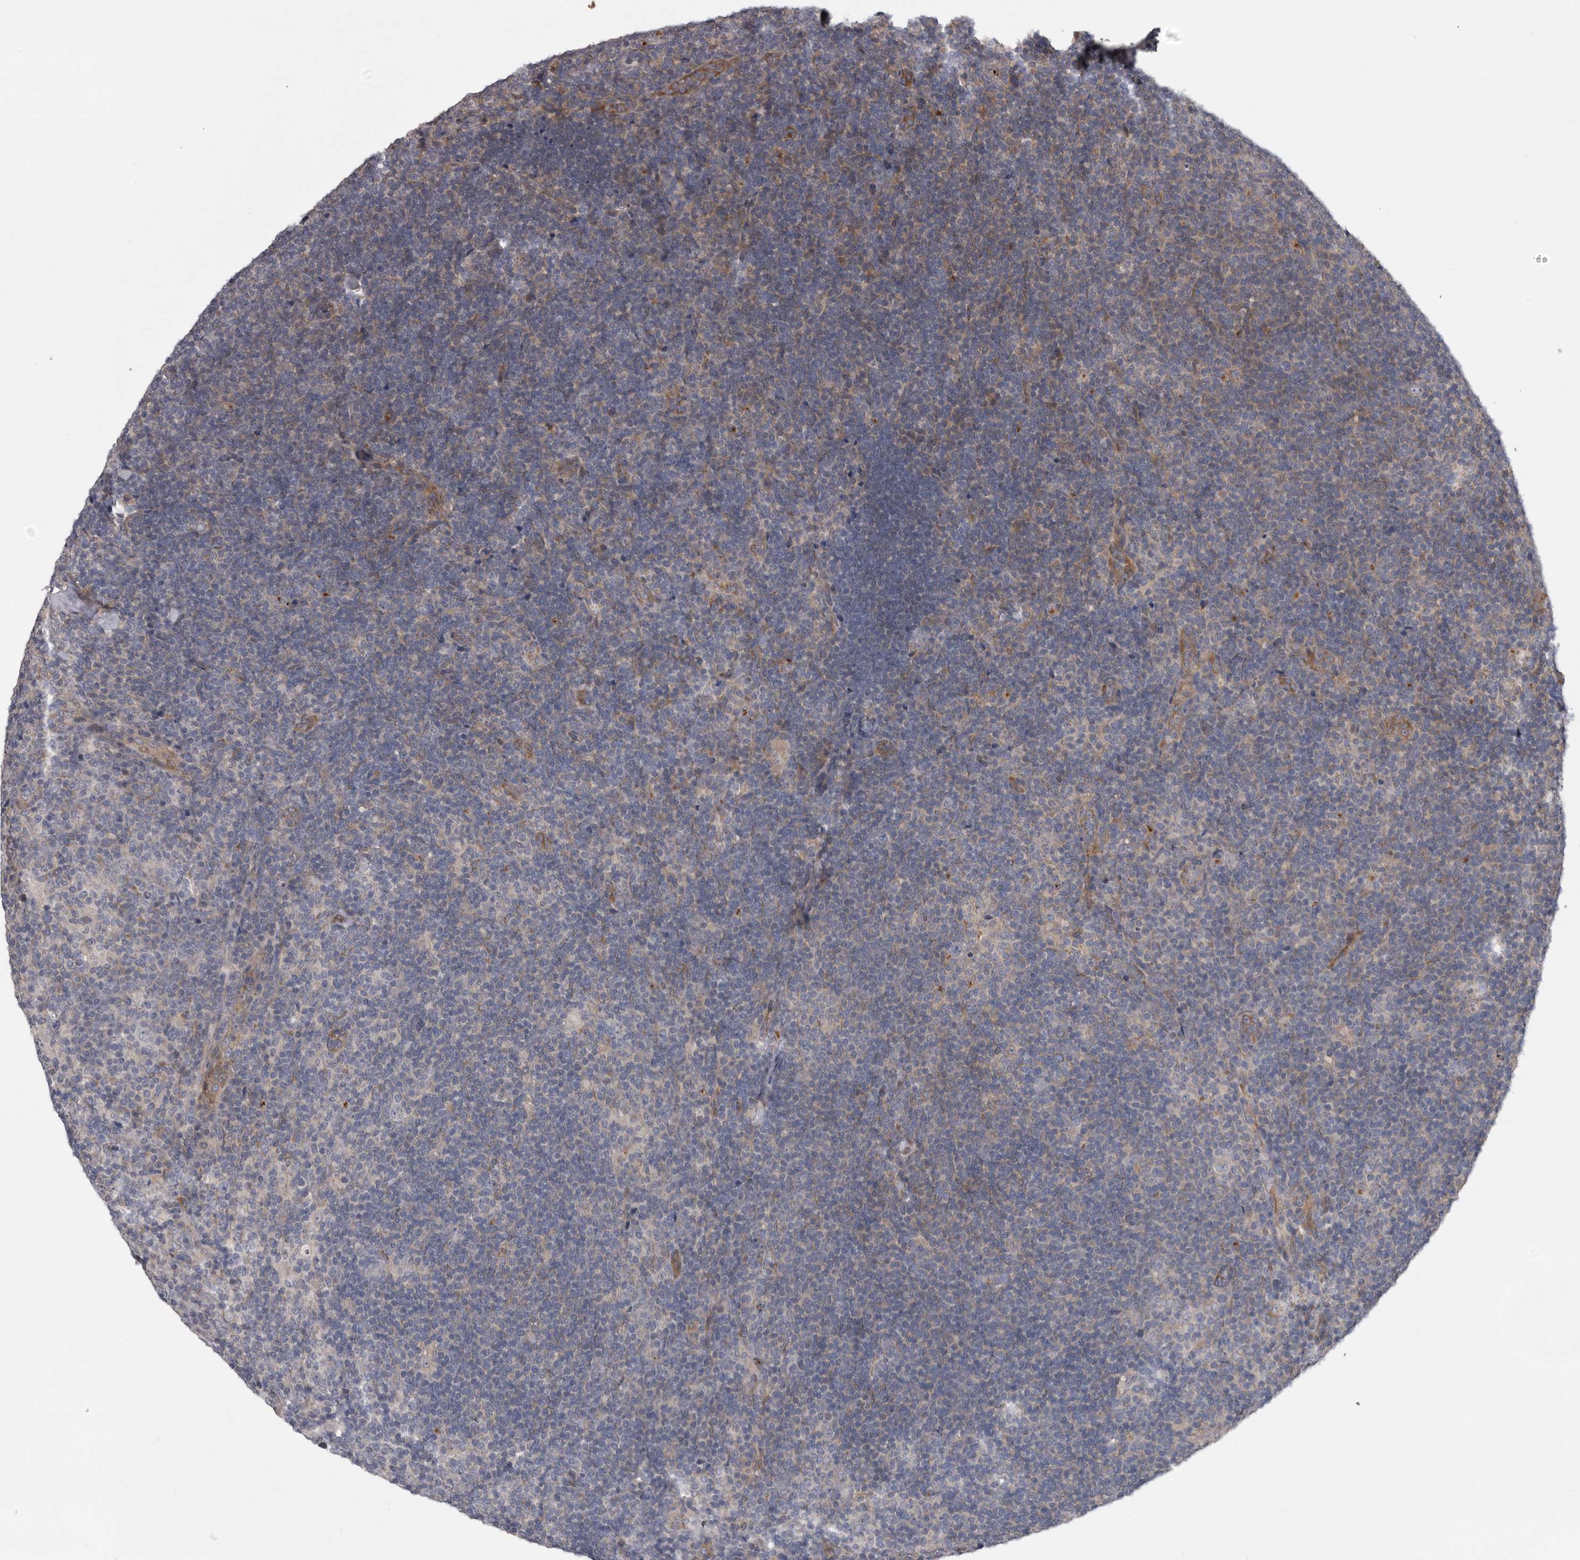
{"staining": {"intensity": "negative", "quantity": "none", "location": "none"}, "tissue": "lymphoma", "cell_type": "Tumor cells", "image_type": "cancer", "snomed": [{"axis": "morphology", "description": "Hodgkin's disease, NOS"}, {"axis": "topography", "description": "Lymph node"}], "caption": "DAB (3,3'-diaminobenzidine) immunohistochemical staining of human Hodgkin's disease exhibits no significant expression in tumor cells.", "gene": "ZNRF1", "patient": {"sex": "female", "age": 57}}